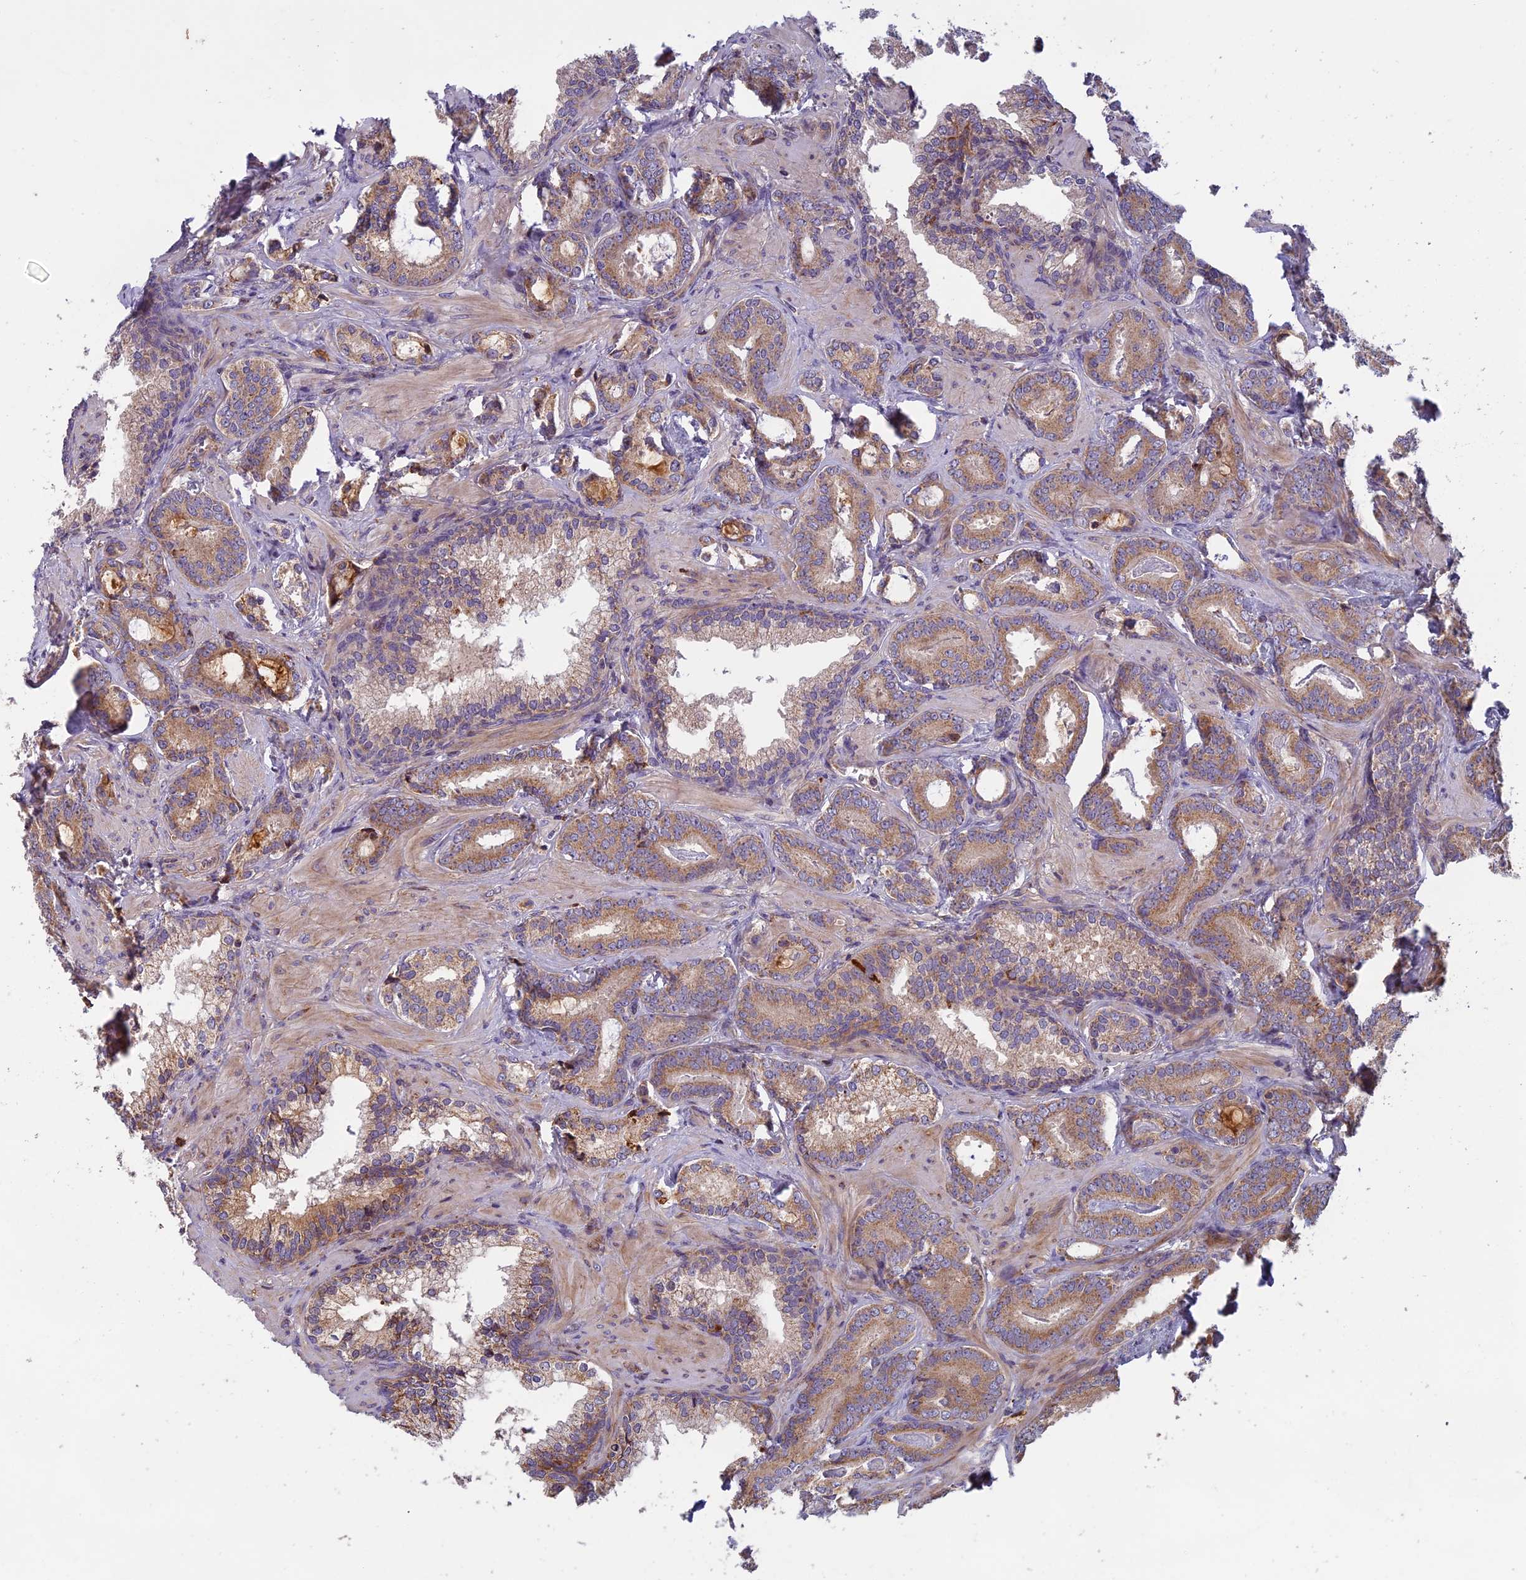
{"staining": {"intensity": "moderate", "quantity": ">75%", "location": "cytoplasmic/membranous"}, "tissue": "prostate cancer", "cell_type": "Tumor cells", "image_type": "cancer", "snomed": [{"axis": "morphology", "description": "Adenocarcinoma, Low grade"}, {"axis": "topography", "description": "Prostate"}], "caption": "Moderate cytoplasmic/membranous protein expression is appreciated in approximately >75% of tumor cells in prostate cancer.", "gene": "EDAR", "patient": {"sex": "male", "age": 60}}